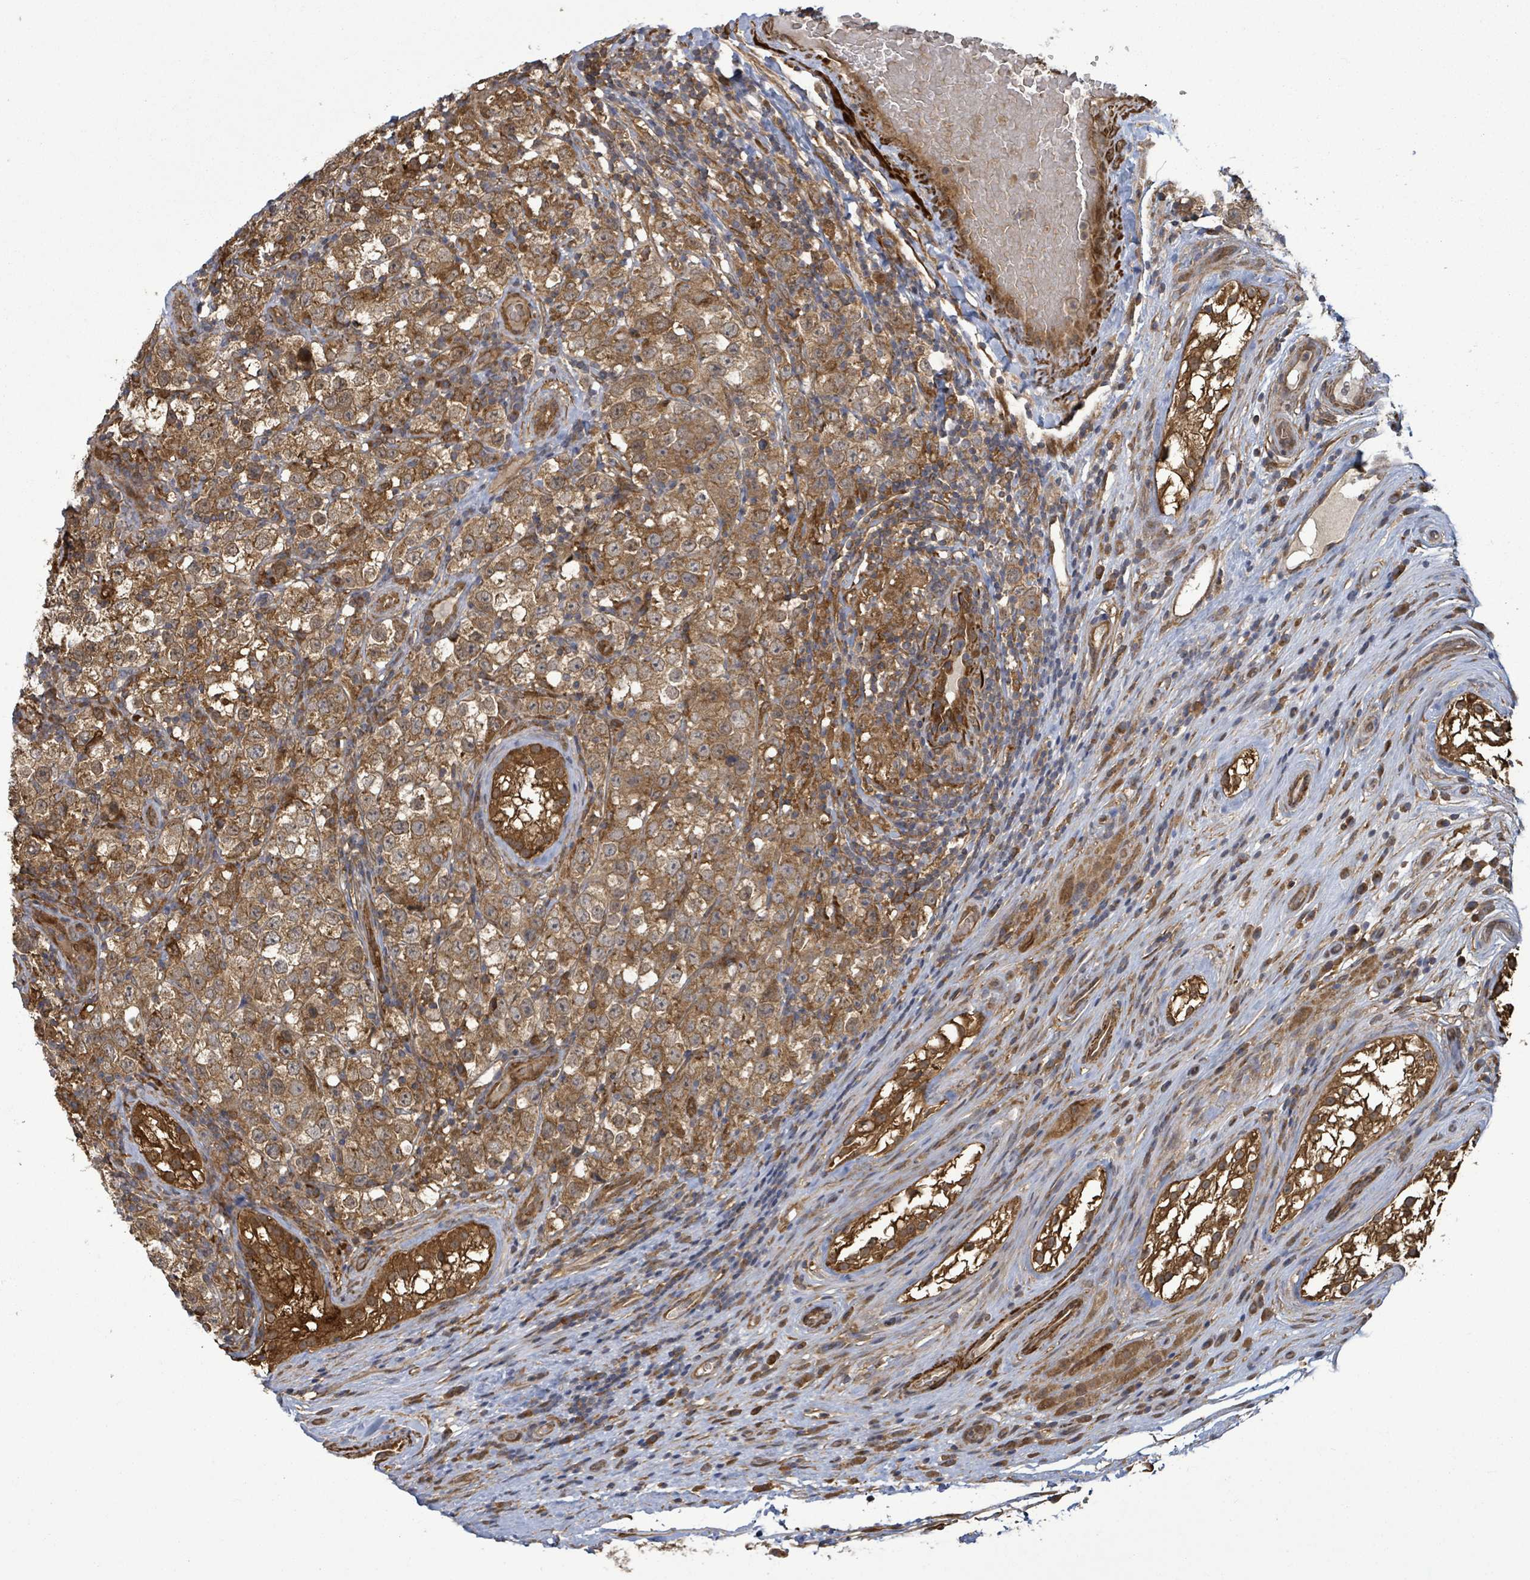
{"staining": {"intensity": "moderate", "quantity": ">75%", "location": "cytoplasmic/membranous,nuclear"}, "tissue": "testis cancer", "cell_type": "Tumor cells", "image_type": "cancer", "snomed": [{"axis": "morphology", "description": "Seminoma, NOS"}, {"axis": "morphology", "description": "Carcinoma, Embryonal, NOS"}, {"axis": "topography", "description": "Testis"}], "caption": "Human embryonal carcinoma (testis) stained with a protein marker demonstrates moderate staining in tumor cells.", "gene": "MAP3K6", "patient": {"sex": "male", "age": 41}}